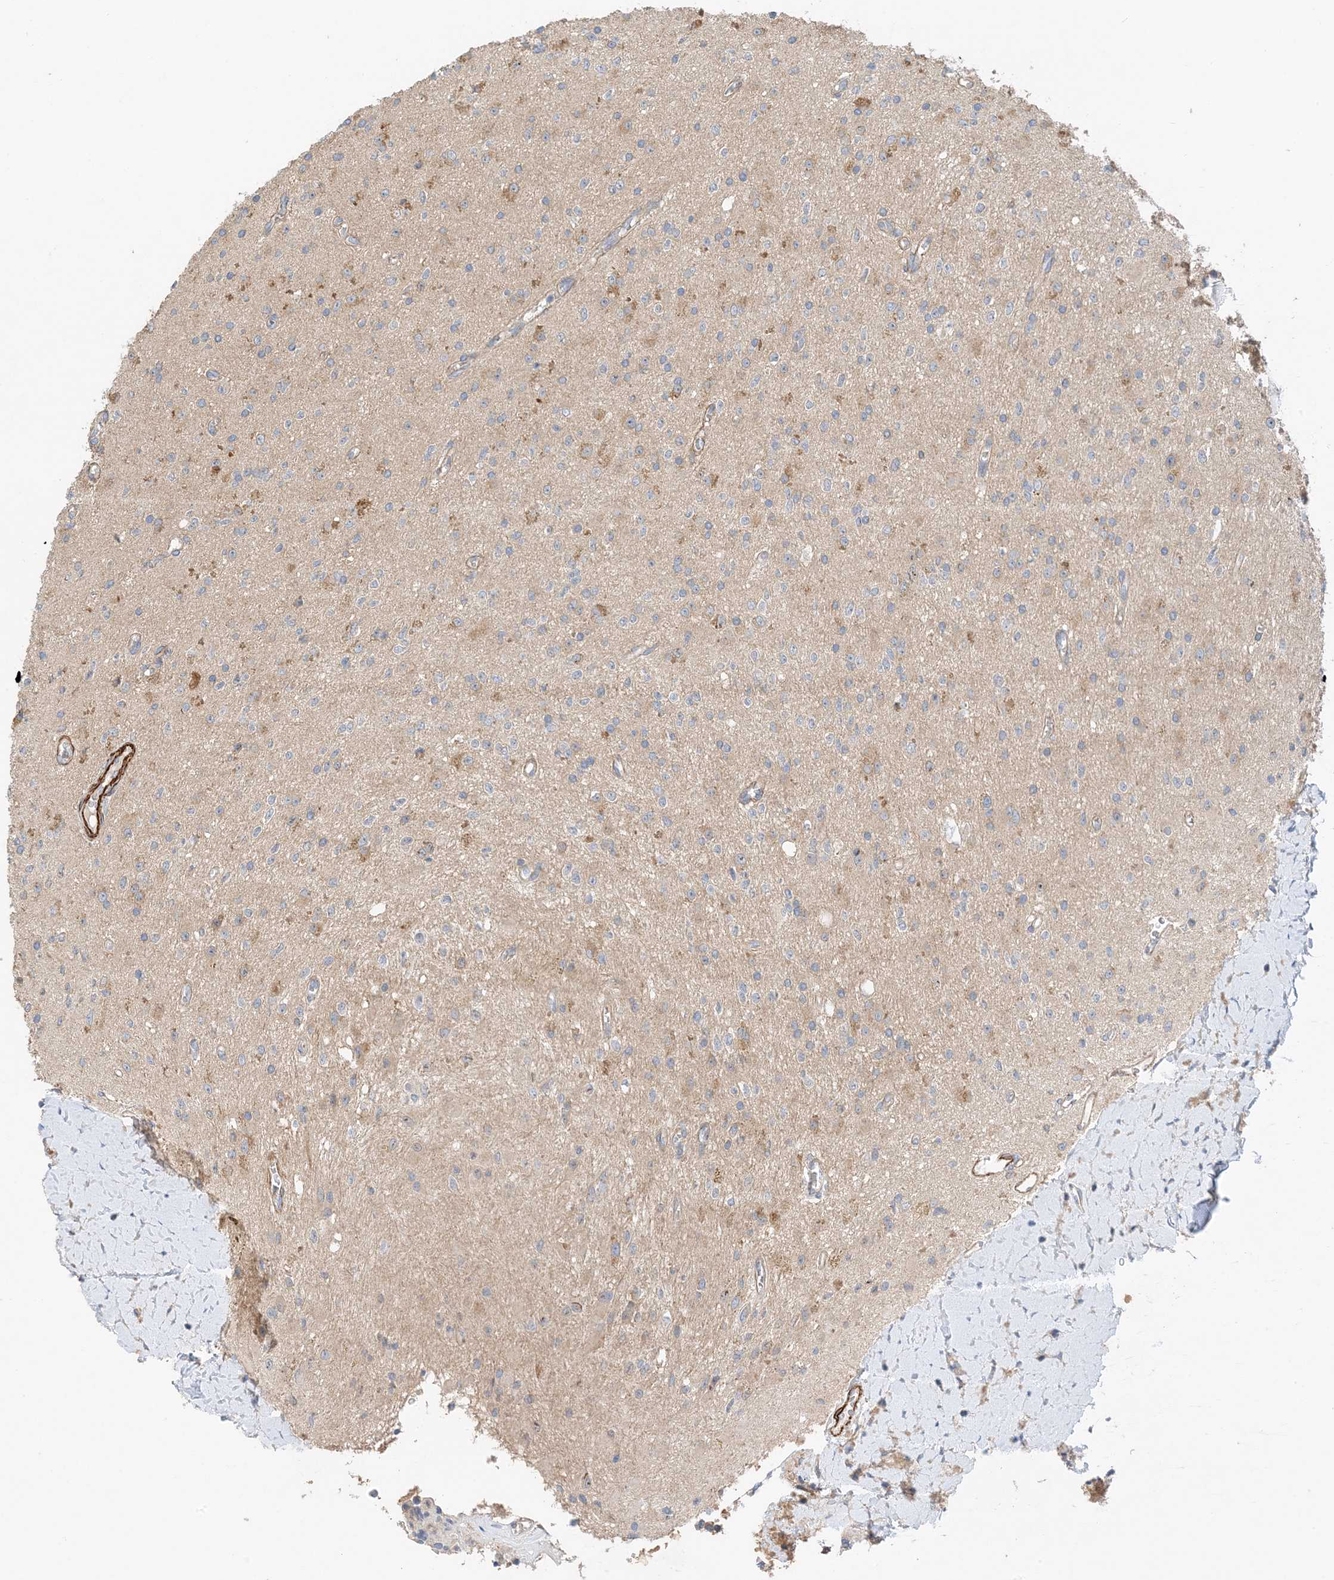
{"staining": {"intensity": "moderate", "quantity": "<25%", "location": "cytoplasmic/membranous"}, "tissue": "glioma", "cell_type": "Tumor cells", "image_type": "cancer", "snomed": [{"axis": "morphology", "description": "Glioma, malignant, High grade"}, {"axis": "topography", "description": "Brain"}], "caption": "An immunohistochemistry (IHC) micrograph of tumor tissue is shown. Protein staining in brown shows moderate cytoplasmic/membranous positivity in malignant high-grade glioma within tumor cells.", "gene": "KIFBP", "patient": {"sex": "male", "age": 34}}